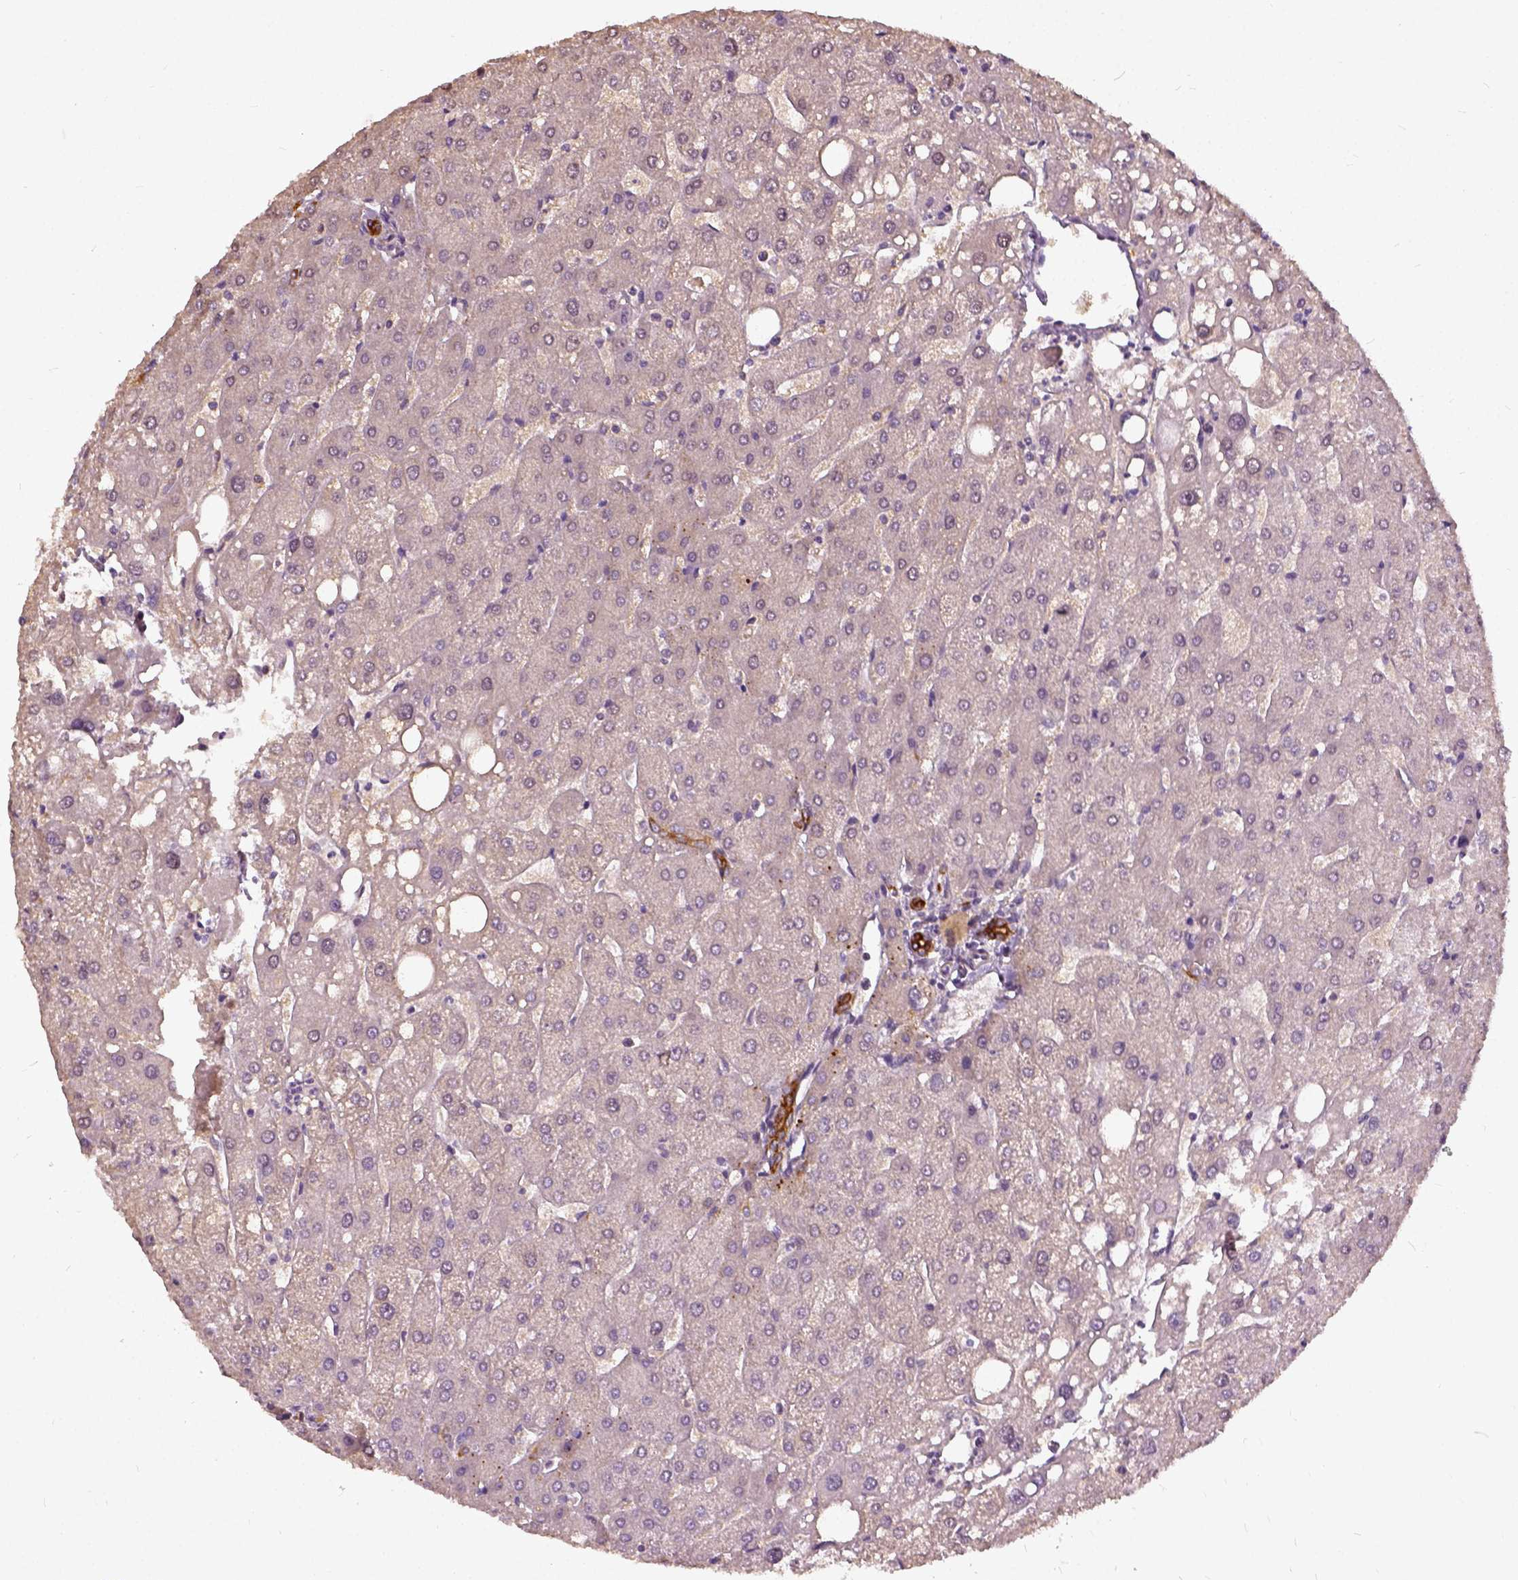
{"staining": {"intensity": "moderate", "quantity": ">75%", "location": "cytoplasmic/membranous"}, "tissue": "liver", "cell_type": "Cholangiocytes", "image_type": "normal", "snomed": [{"axis": "morphology", "description": "Normal tissue, NOS"}, {"axis": "topography", "description": "Liver"}], "caption": "Liver stained with immunohistochemistry (IHC) reveals moderate cytoplasmic/membranous staining in about >75% of cholangiocytes. (brown staining indicates protein expression, while blue staining denotes nuclei).", "gene": "ILRUN", "patient": {"sex": "male", "age": 67}}